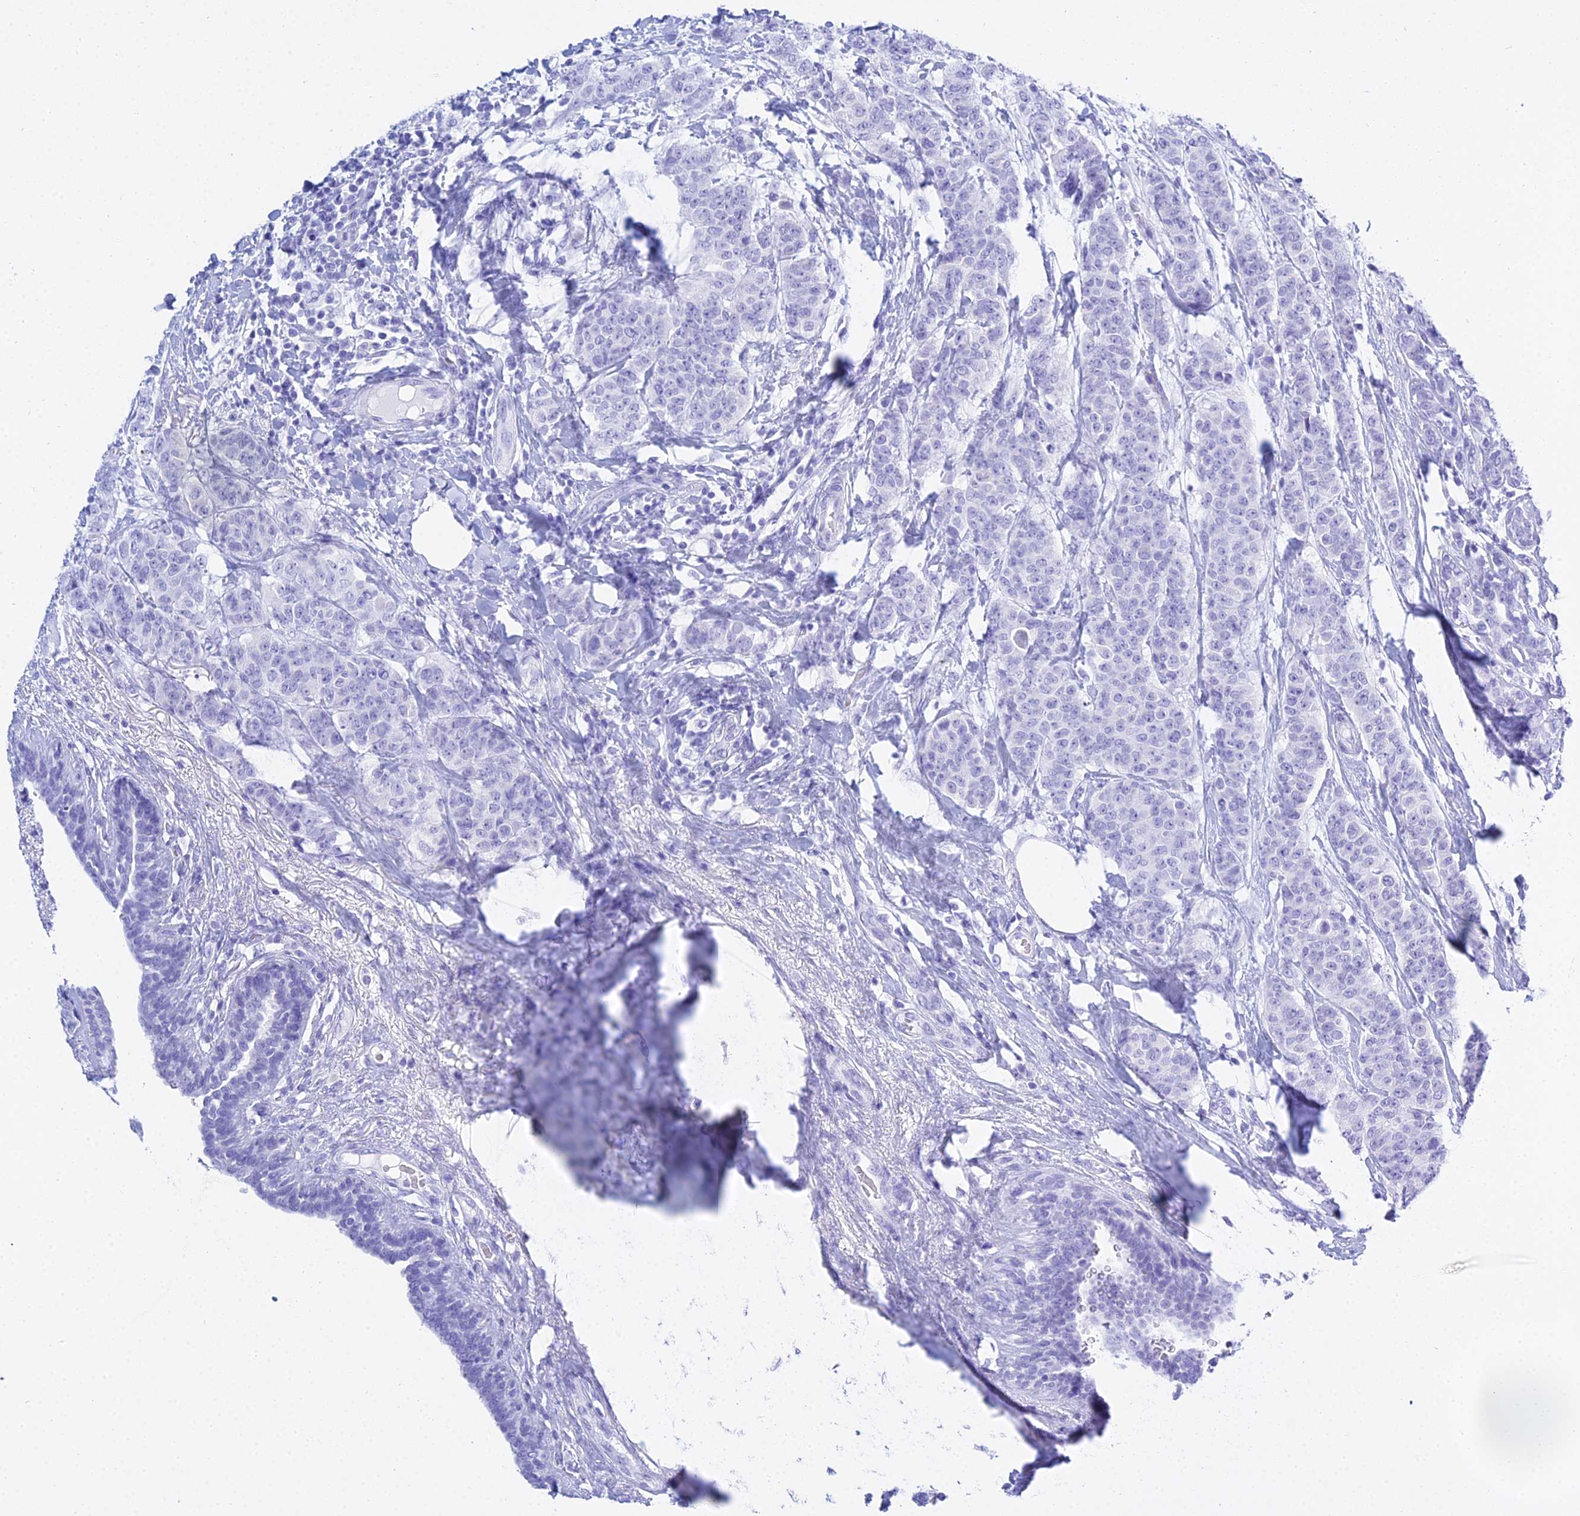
{"staining": {"intensity": "negative", "quantity": "none", "location": "none"}, "tissue": "breast cancer", "cell_type": "Tumor cells", "image_type": "cancer", "snomed": [{"axis": "morphology", "description": "Duct carcinoma"}, {"axis": "topography", "description": "Breast"}], "caption": "IHC micrograph of human breast cancer (intraductal carcinoma) stained for a protein (brown), which shows no expression in tumor cells.", "gene": "PATE4", "patient": {"sex": "female", "age": 40}}